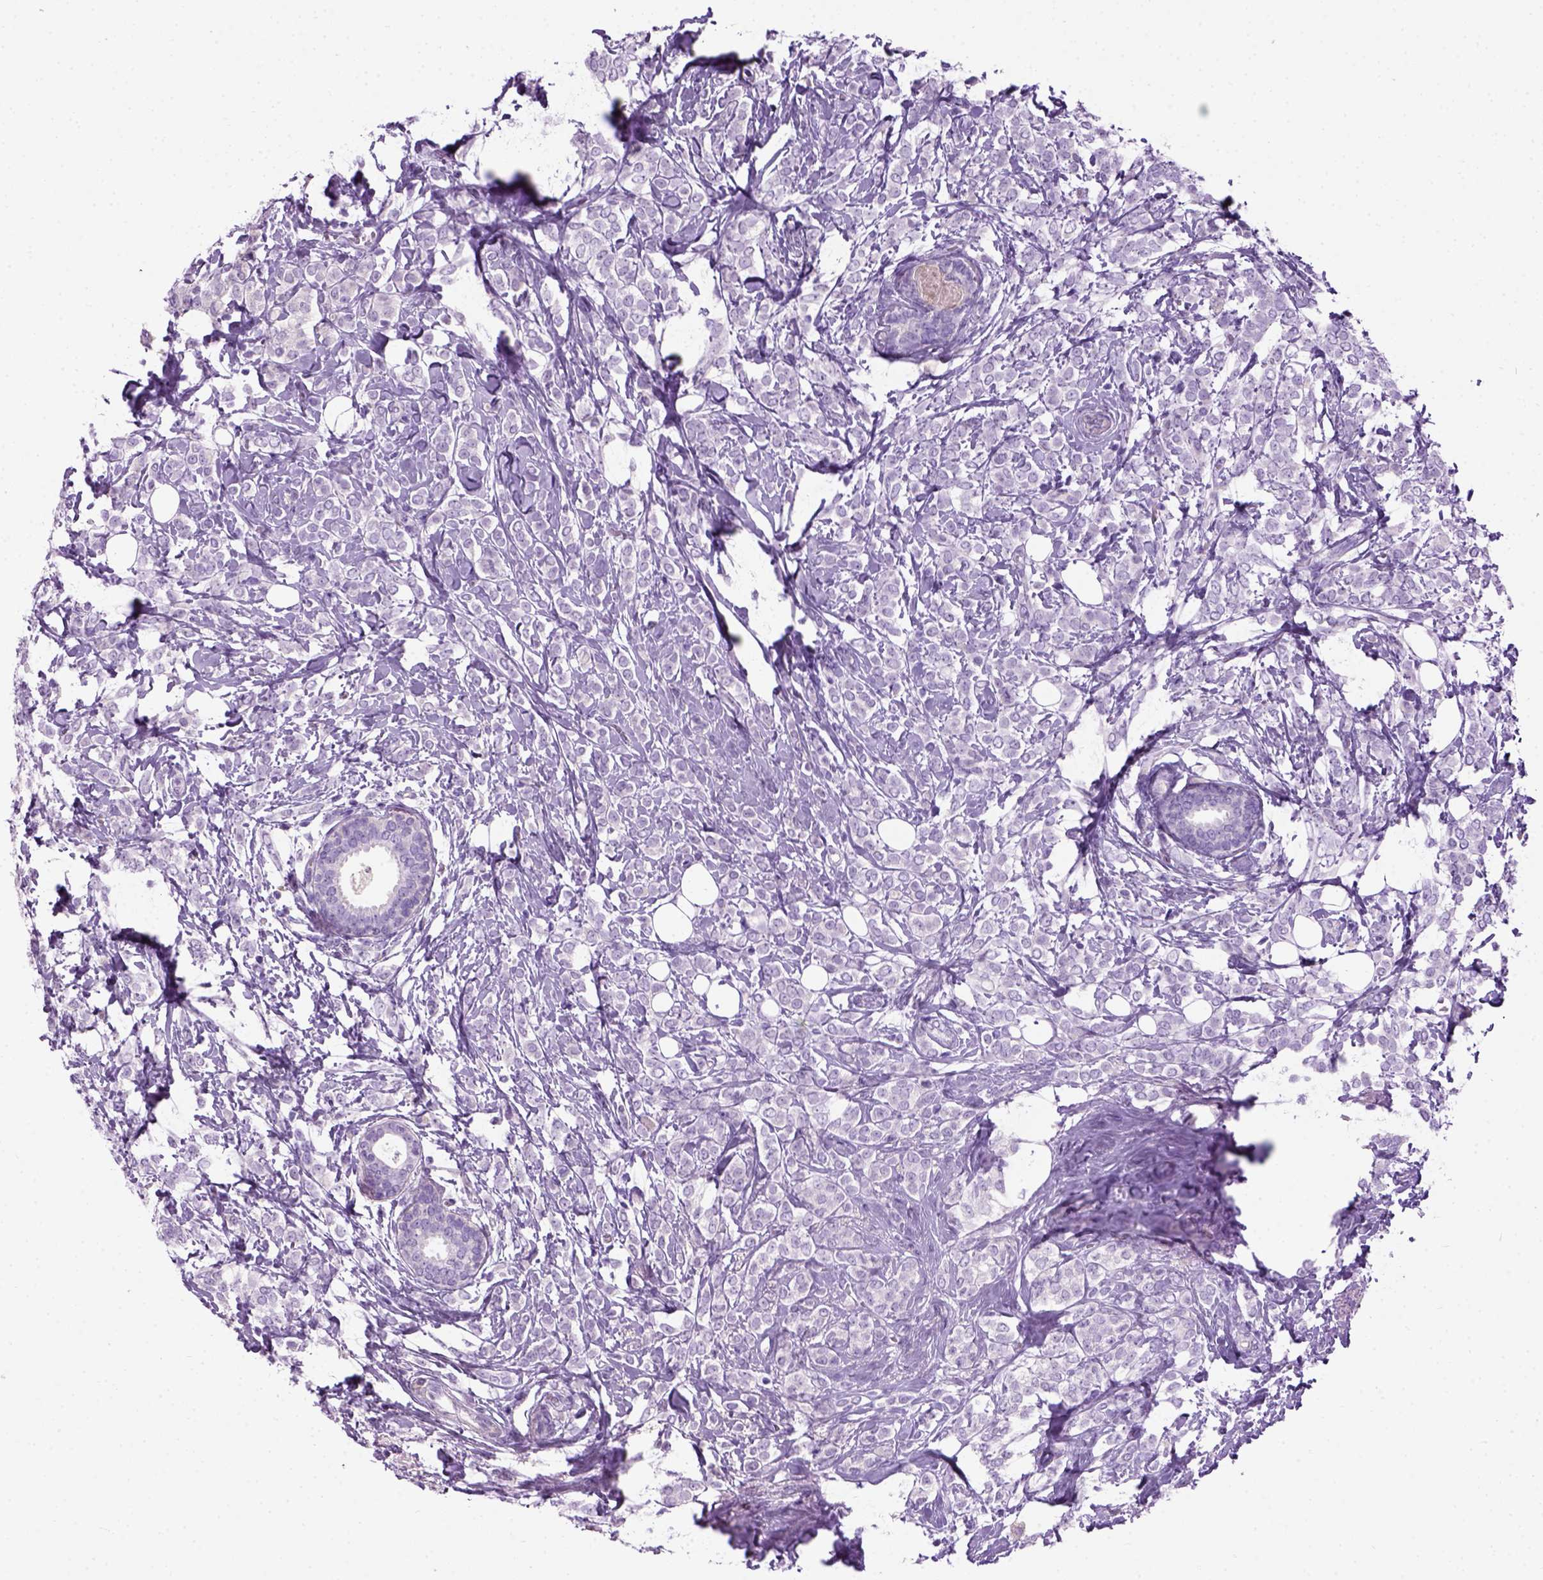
{"staining": {"intensity": "negative", "quantity": "none", "location": "none"}, "tissue": "breast cancer", "cell_type": "Tumor cells", "image_type": "cancer", "snomed": [{"axis": "morphology", "description": "Lobular carcinoma"}, {"axis": "topography", "description": "Breast"}], "caption": "A micrograph of human lobular carcinoma (breast) is negative for staining in tumor cells.", "gene": "GABRB2", "patient": {"sex": "female", "age": 49}}